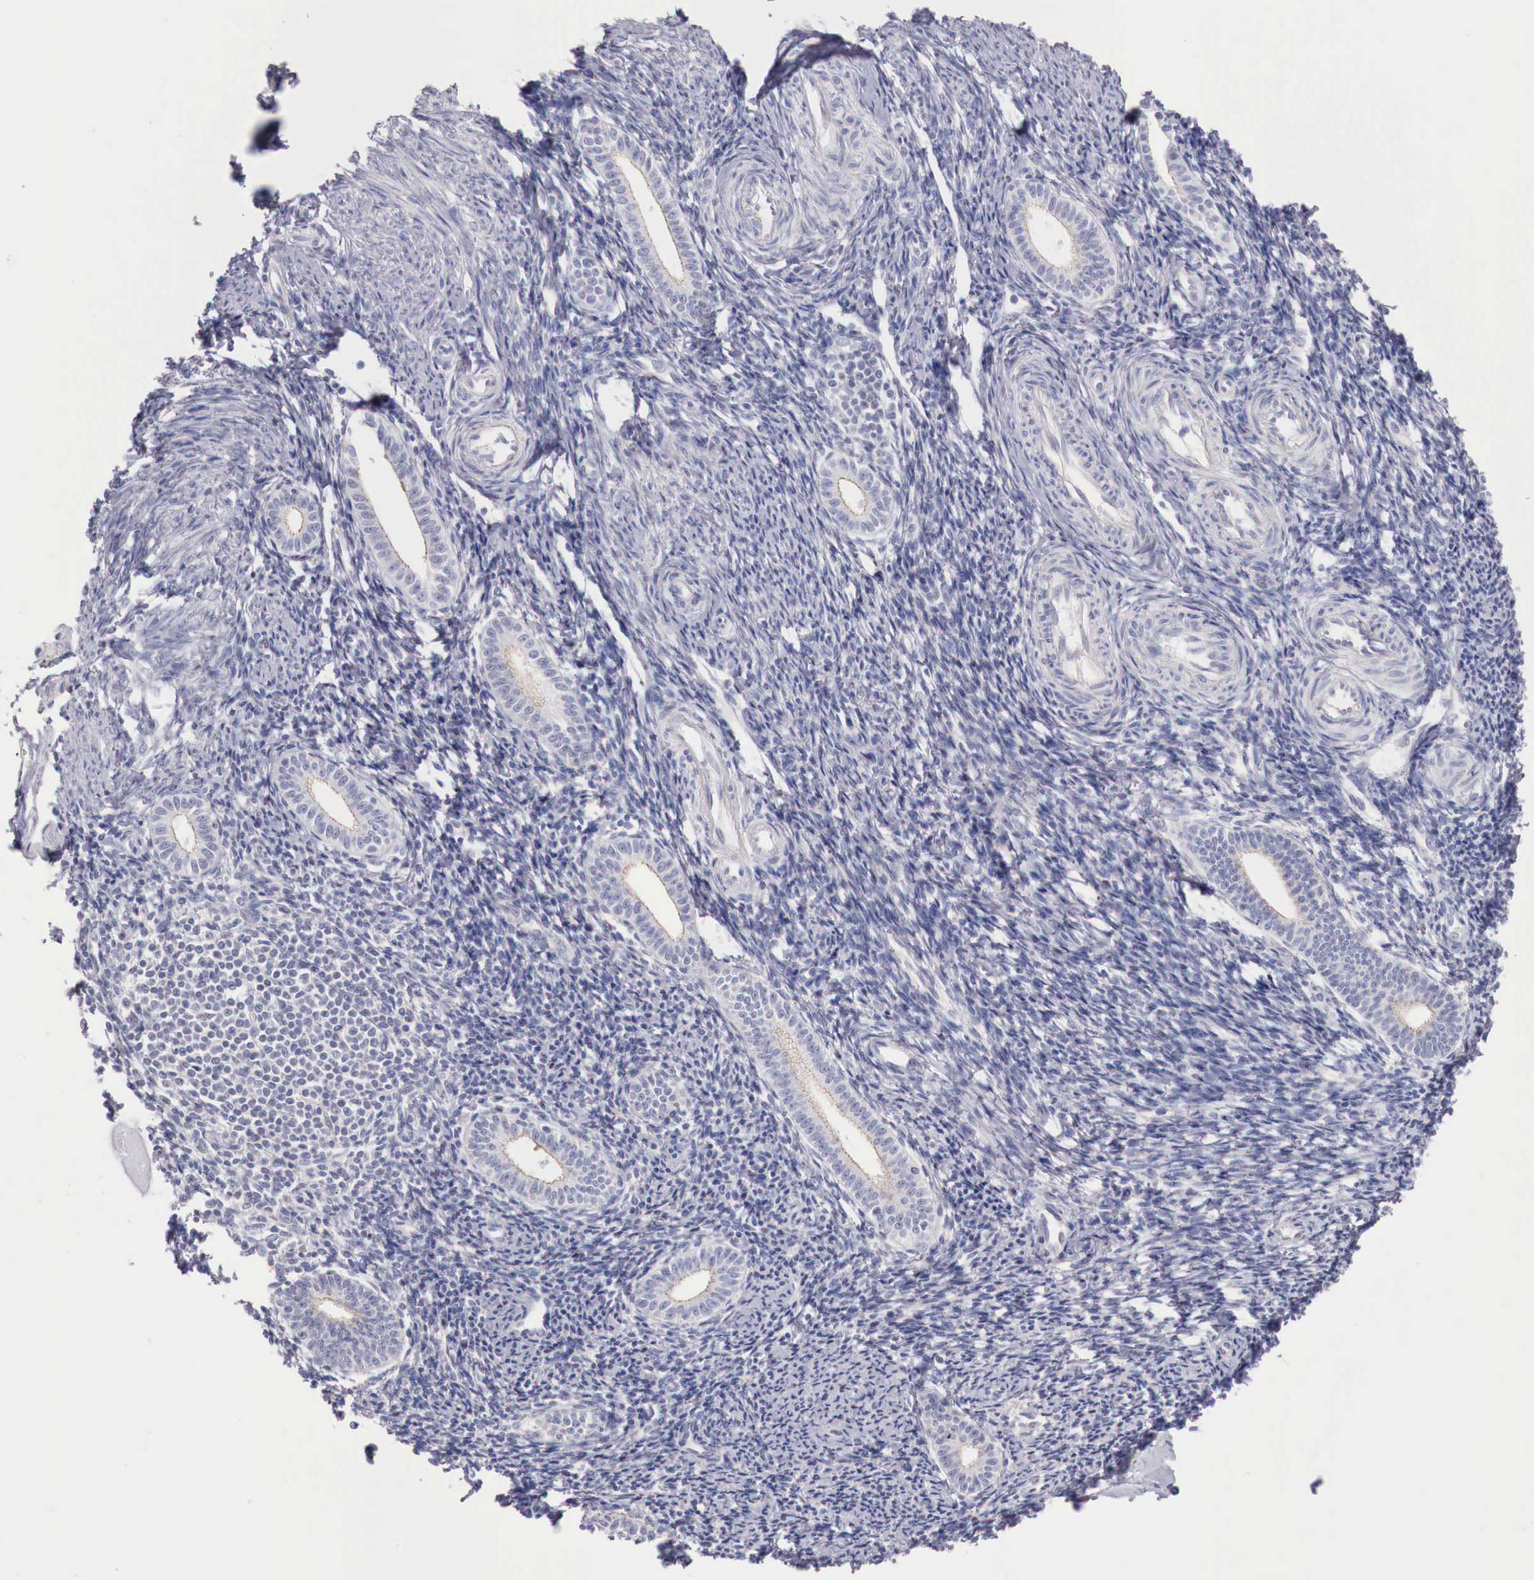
{"staining": {"intensity": "negative", "quantity": "none", "location": "none"}, "tissue": "endometrium", "cell_type": "Cells in endometrial stroma", "image_type": "normal", "snomed": [{"axis": "morphology", "description": "Normal tissue, NOS"}, {"axis": "topography", "description": "Endometrium"}], "caption": "Cells in endometrial stroma are negative for protein expression in normal human endometrium. (Stains: DAB (3,3'-diaminobenzidine) immunohistochemistry with hematoxylin counter stain, Microscopy: brightfield microscopy at high magnification).", "gene": "TRIM13", "patient": {"sex": "female", "age": 52}}